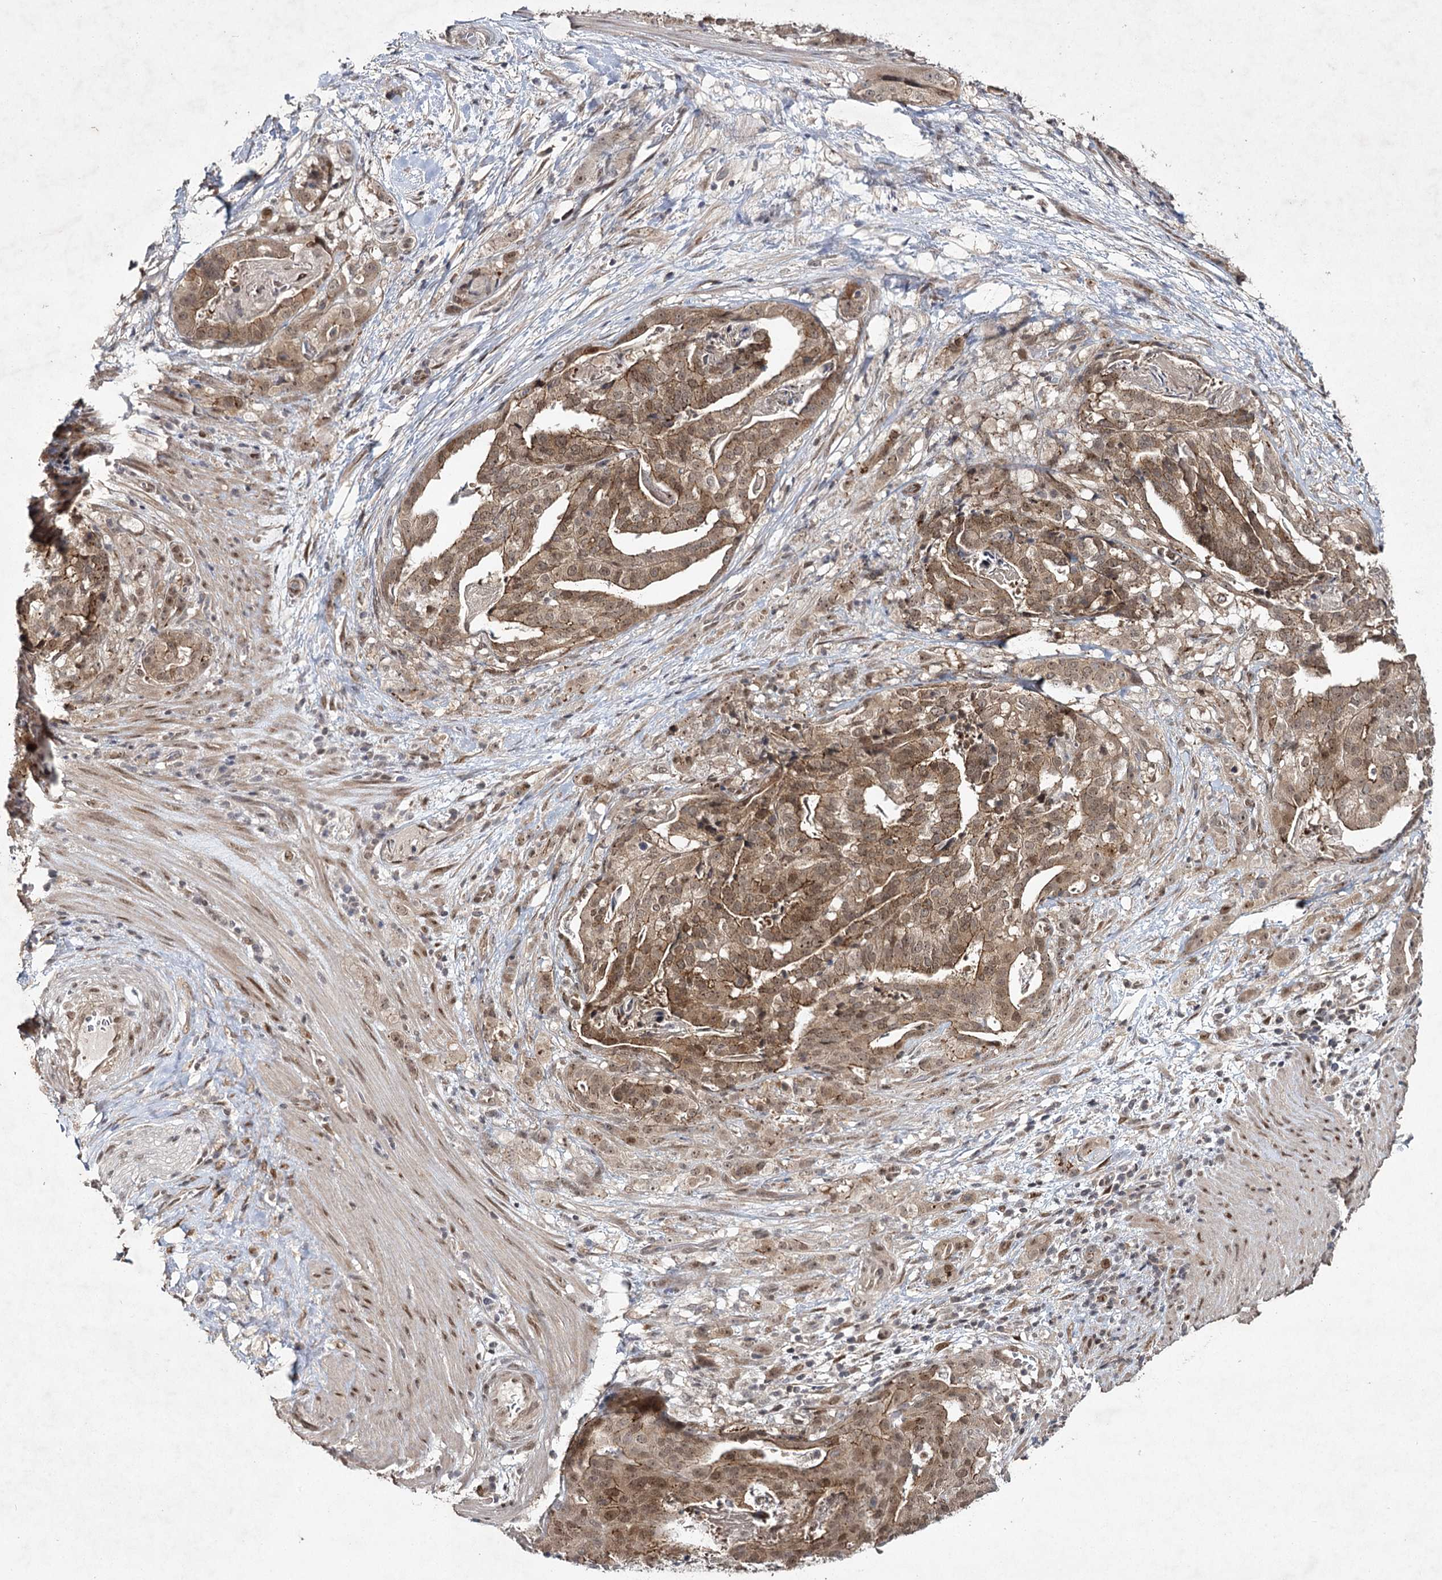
{"staining": {"intensity": "moderate", "quantity": ">75%", "location": "cytoplasmic/membranous,nuclear"}, "tissue": "stomach cancer", "cell_type": "Tumor cells", "image_type": "cancer", "snomed": [{"axis": "morphology", "description": "Adenocarcinoma, NOS"}, {"axis": "topography", "description": "Stomach"}], "caption": "Protein staining displays moderate cytoplasmic/membranous and nuclear staining in about >75% of tumor cells in stomach adenocarcinoma.", "gene": "DCUN1D4", "patient": {"sex": "male", "age": 48}}